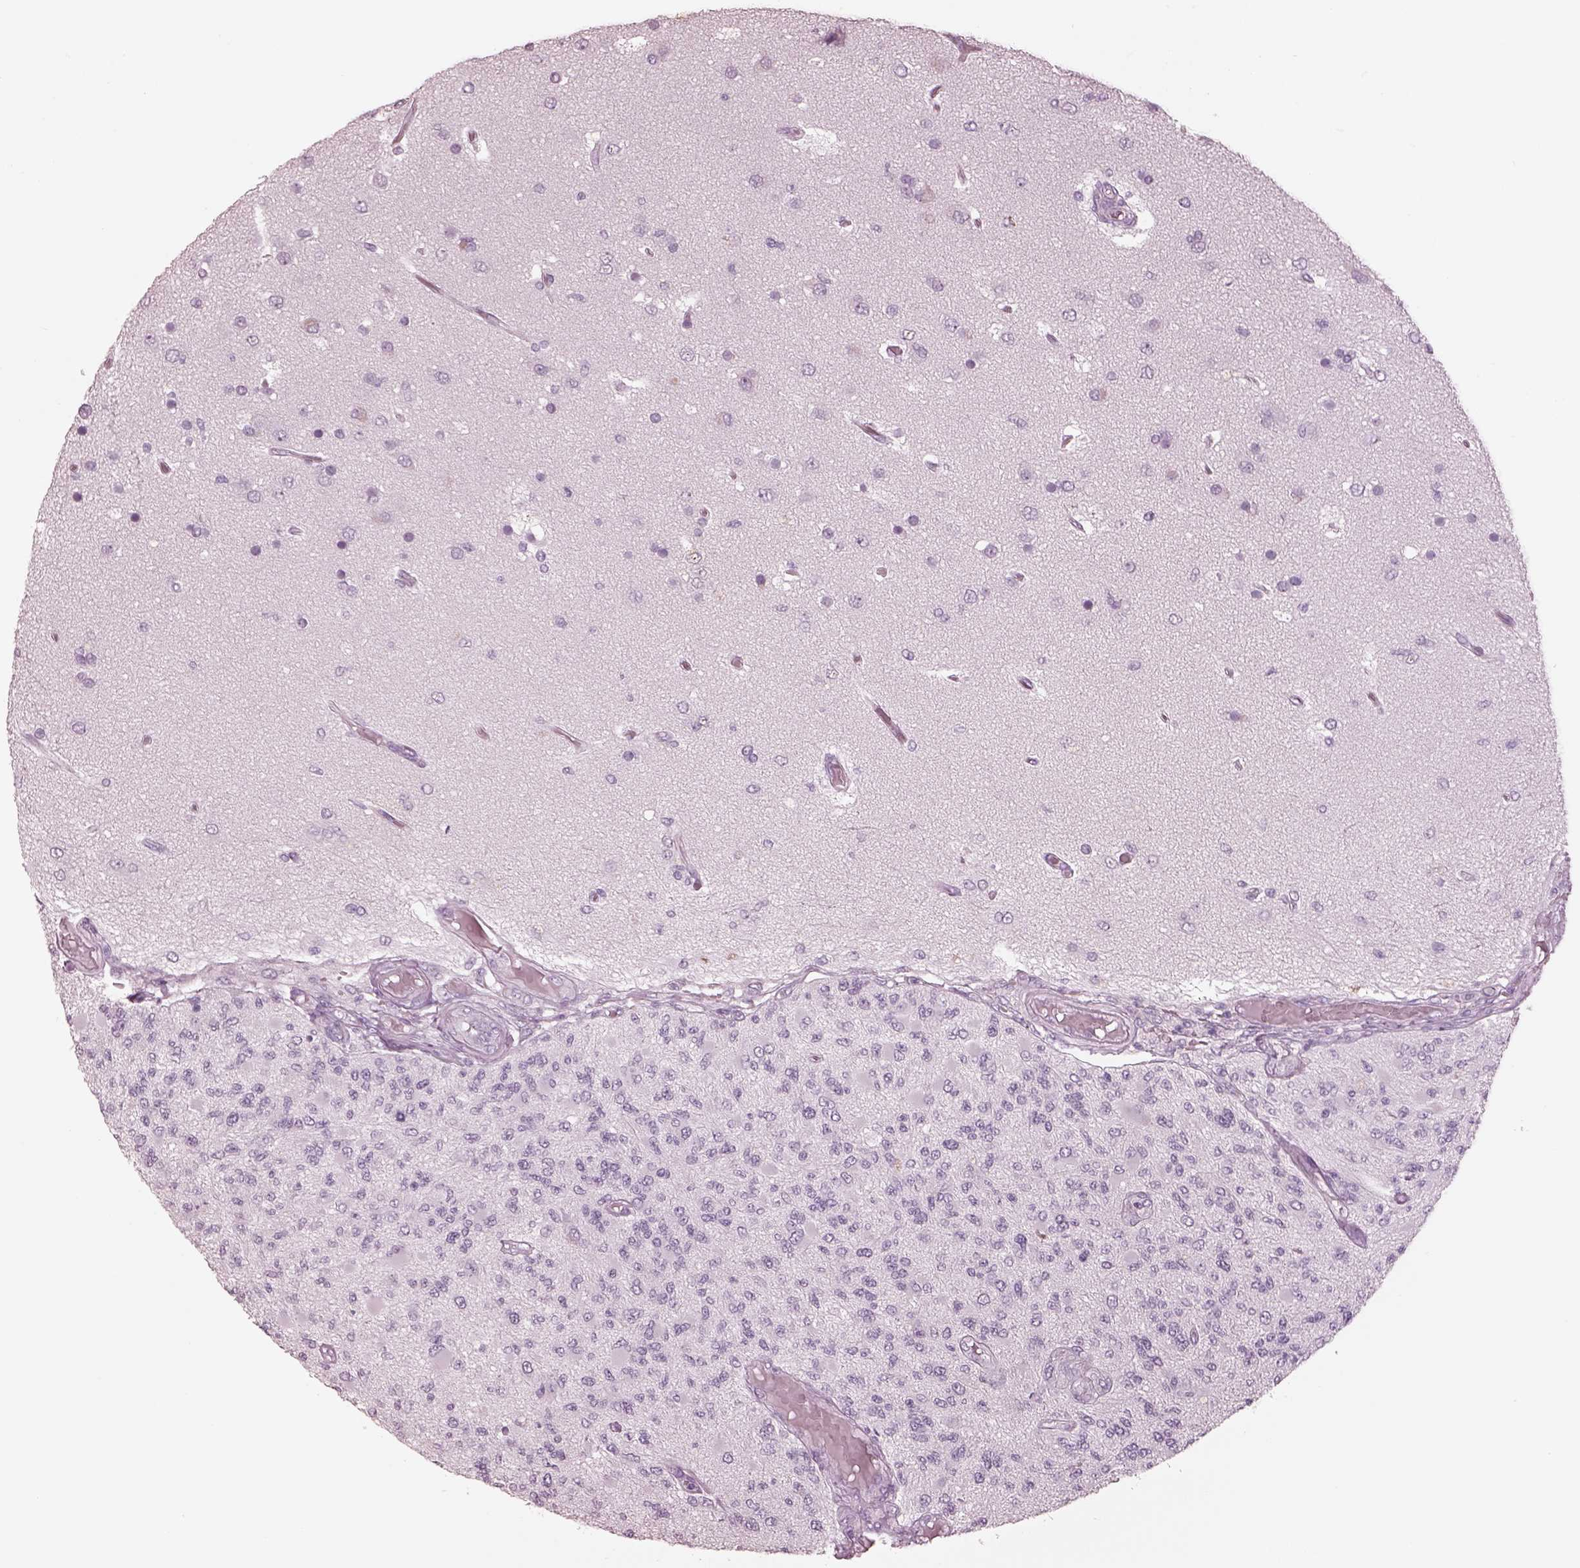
{"staining": {"intensity": "negative", "quantity": "none", "location": "none"}, "tissue": "glioma", "cell_type": "Tumor cells", "image_type": "cancer", "snomed": [{"axis": "morphology", "description": "Glioma, malignant, High grade"}, {"axis": "topography", "description": "Brain"}], "caption": "IHC micrograph of malignant glioma (high-grade) stained for a protein (brown), which reveals no expression in tumor cells. (Brightfield microscopy of DAB IHC at high magnification).", "gene": "KRTAP24-1", "patient": {"sex": "female", "age": 63}}